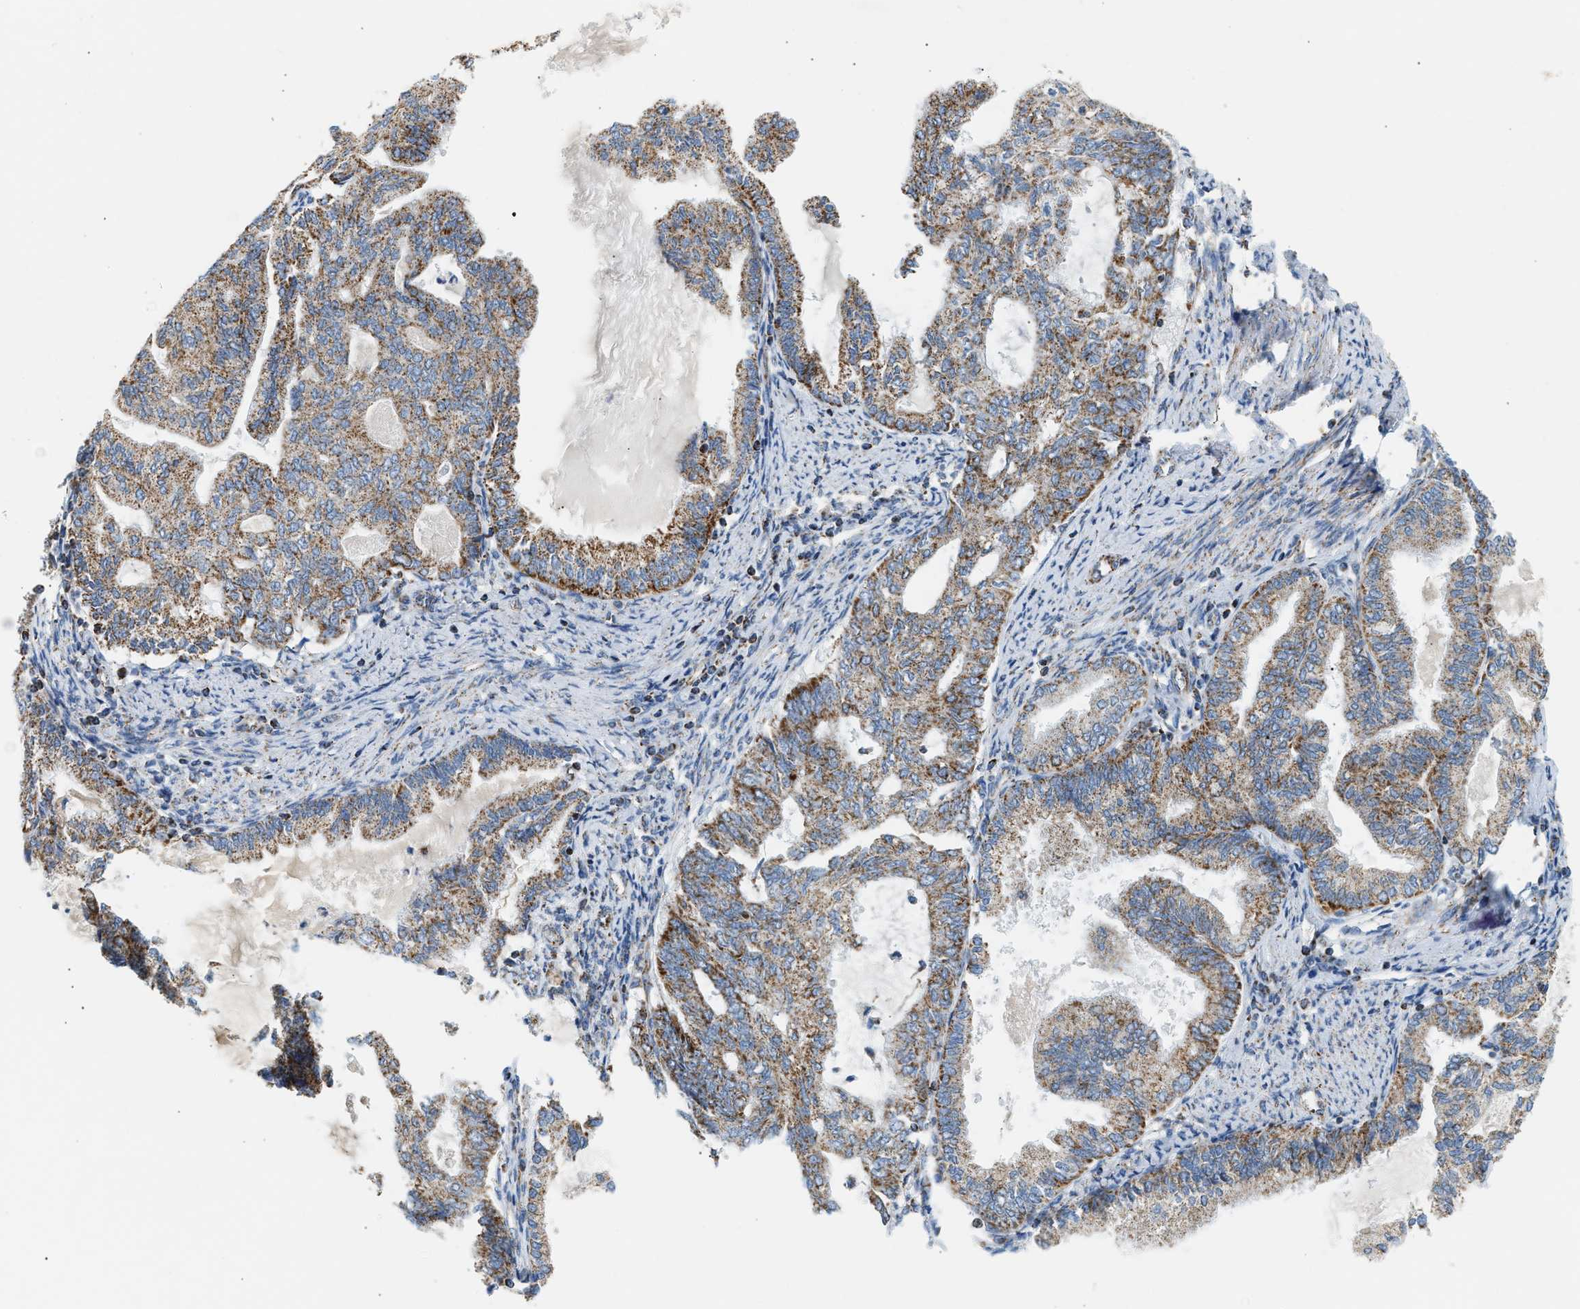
{"staining": {"intensity": "moderate", "quantity": ">75%", "location": "cytoplasmic/membranous"}, "tissue": "endometrial cancer", "cell_type": "Tumor cells", "image_type": "cancer", "snomed": [{"axis": "morphology", "description": "Adenocarcinoma, NOS"}, {"axis": "topography", "description": "Endometrium"}], "caption": "Endometrial cancer was stained to show a protein in brown. There is medium levels of moderate cytoplasmic/membranous expression in about >75% of tumor cells.", "gene": "OGDH", "patient": {"sex": "female", "age": 86}}